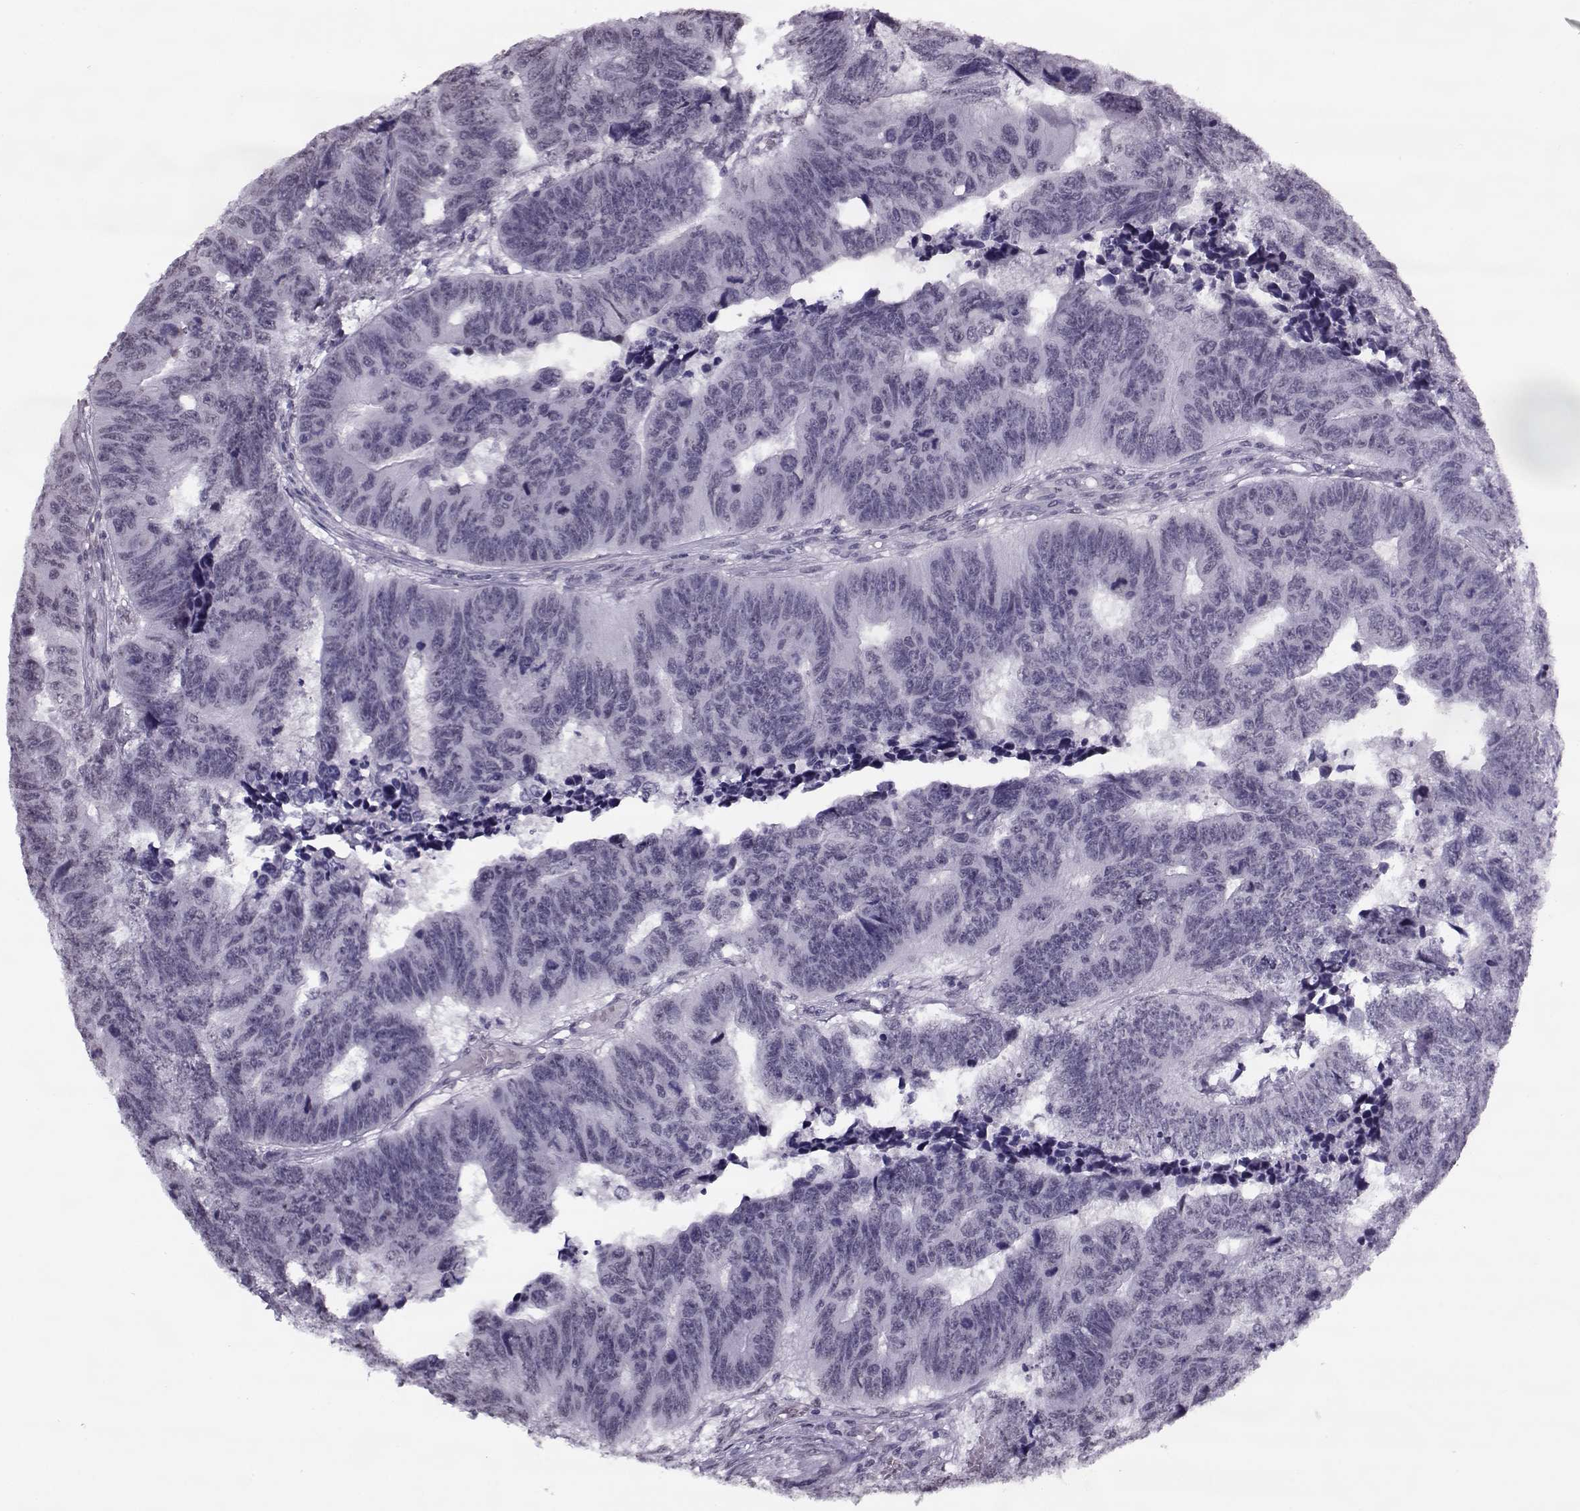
{"staining": {"intensity": "negative", "quantity": "none", "location": "none"}, "tissue": "colorectal cancer", "cell_type": "Tumor cells", "image_type": "cancer", "snomed": [{"axis": "morphology", "description": "Adenocarcinoma, NOS"}, {"axis": "topography", "description": "Appendix"}, {"axis": "topography", "description": "Colon"}, {"axis": "topography", "description": "Cecum"}, {"axis": "topography", "description": "Colon asc"}], "caption": "Immunohistochemical staining of adenocarcinoma (colorectal) shows no significant expression in tumor cells. The staining was performed using DAB (3,3'-diaminobenzidine) to visualize the protein expression in brown, while the nuclei were stained in blue with hematoxylin (Magnification: 20x).", "gene": "PRMT8", "patient": {"sex": "female", "age": 85}}